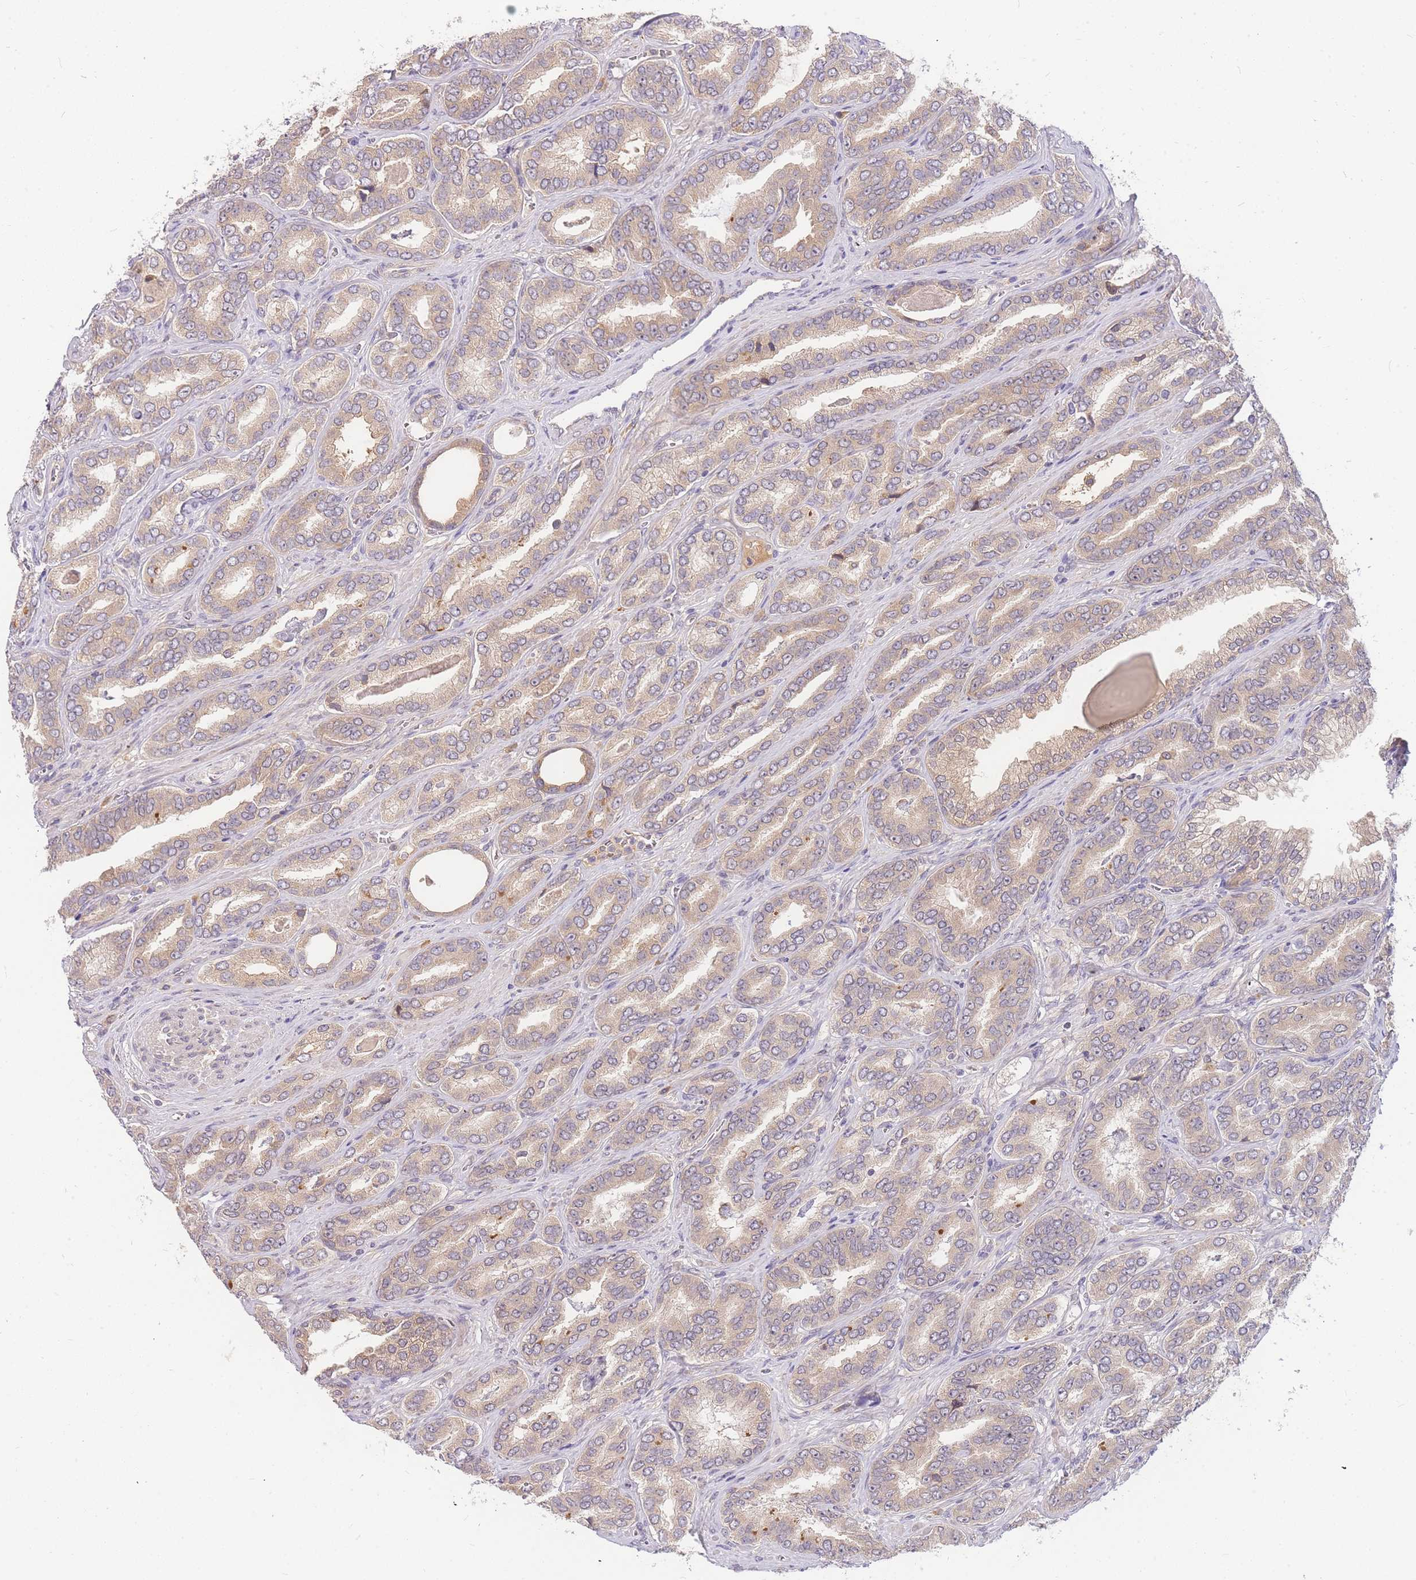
{"staining": {"intensity": "weak", "quantity": ">75%", "location": "cytoplasmic/membranous"}, "tissue": "prostate cancer", "cell_type": "Tumor cells", "image_type": "cancer", "snomed": [{"axis": "morphology", "description": "Adenocarcinoma, High grade"}, {"axis": "topography", "description": "Prostate"}], "caption": "Tumor cells exhibit weak cytoplasmic/membranous expression in about >75% of cells in high-grade adenocarcinoma (prostate). (Stains: DAB (3,3'-diaminobenzidine) in brown, nuclei in blue, Microscopy: brightfield microscopy at high magnification).", "gene": "ZNF577", "patient": {"sex": "male", "age": 72}}